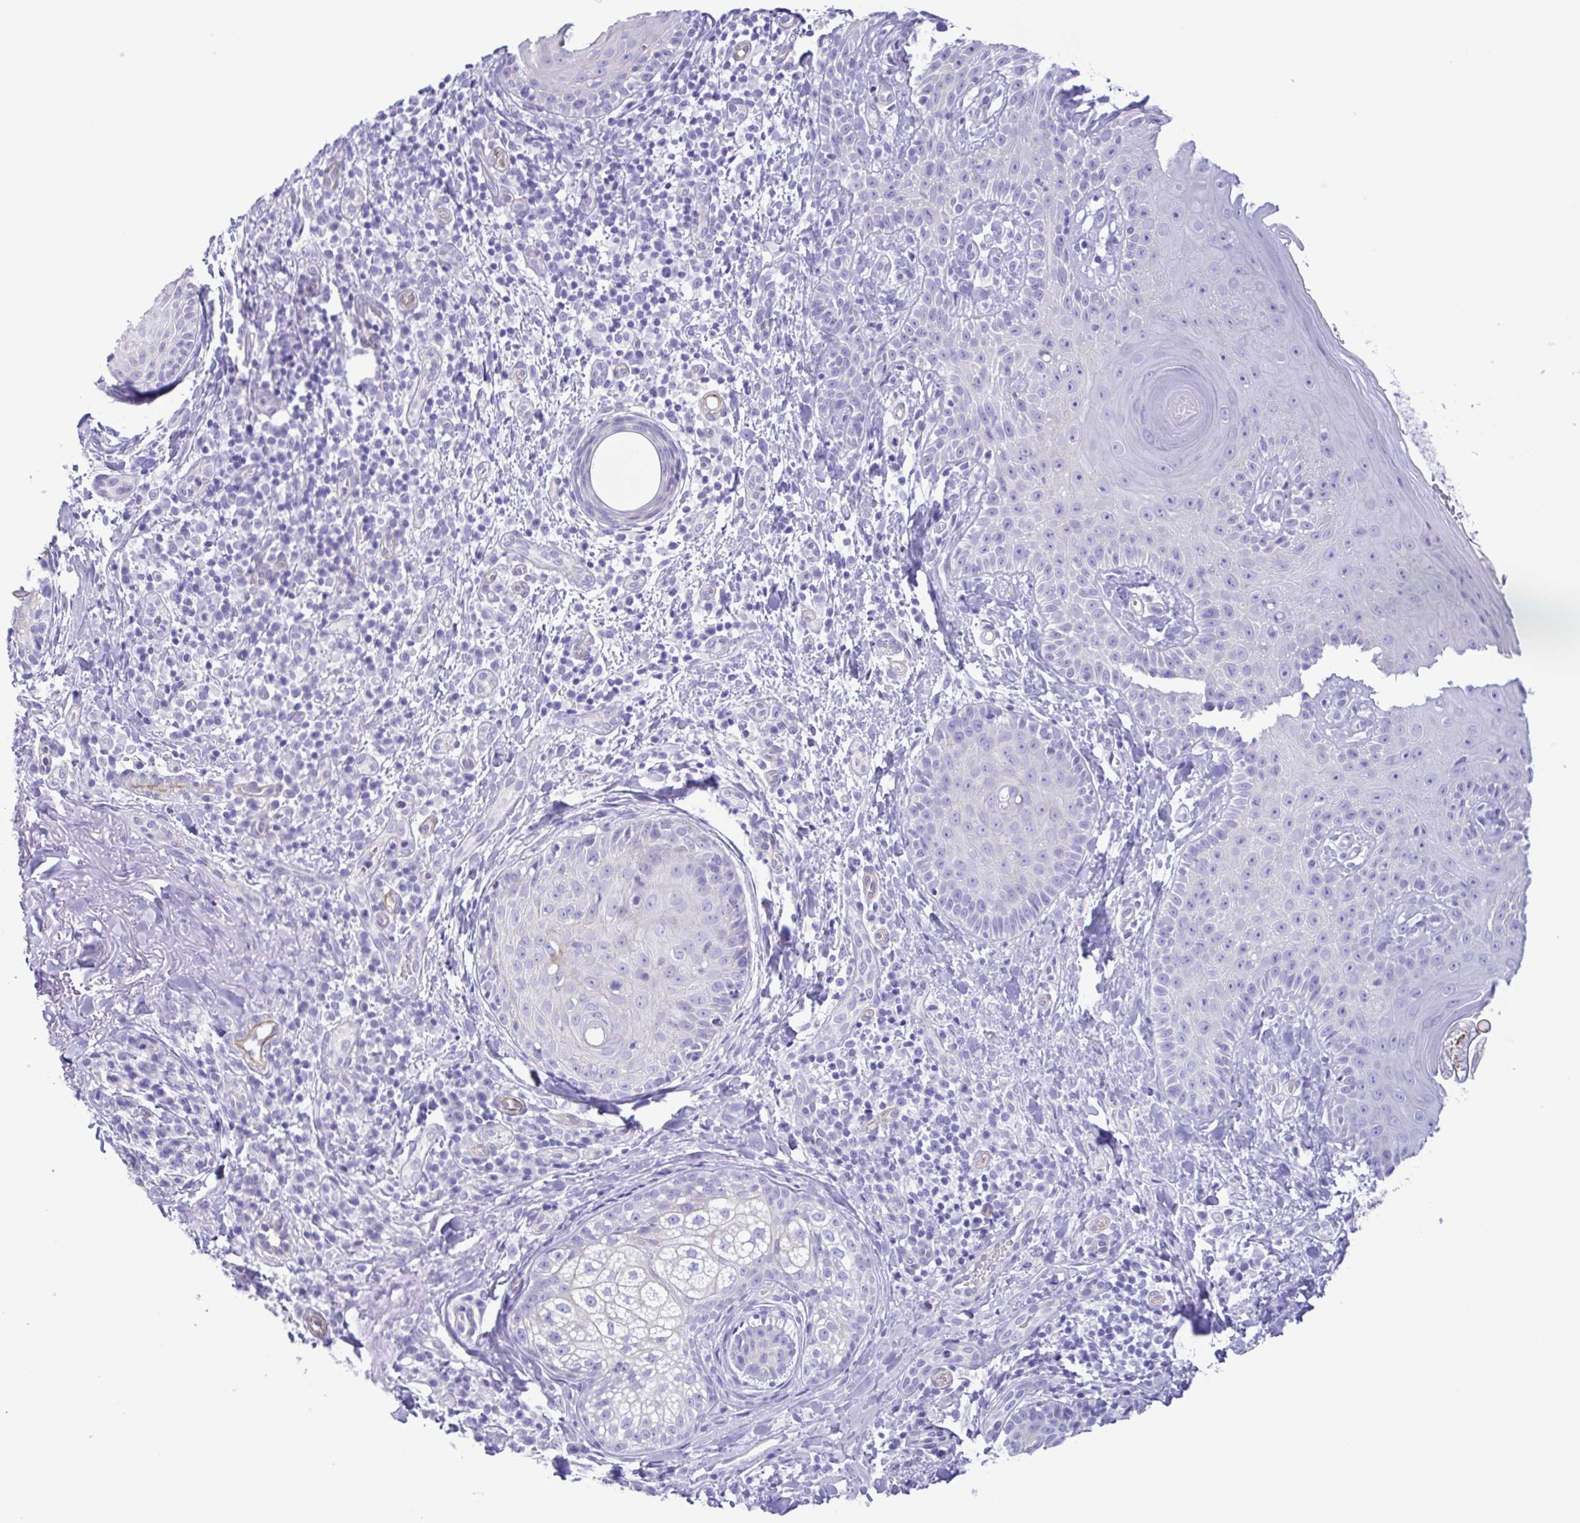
{"staining": {"intensity": "negative", "quantity": "none", "location": "none"}, "tissue": "skin cancer", "cell_type": "Tumor cells", "image_type": "cancer", "snomed": [{"axis": "morphology", "description": "Basal cell carcinoma"}, {"axis": "topography", "description": "Skin"}], "caption": "A high-resolution histopathology image shows immunohistochemistry staining of skin cancer, which shows no significant expression in tumor cells. (Immunohistochemistry, brightfield microscopy, high magnification).", "gene": "CYP11A1", "patient": {"sex": "male", "age": 65}}